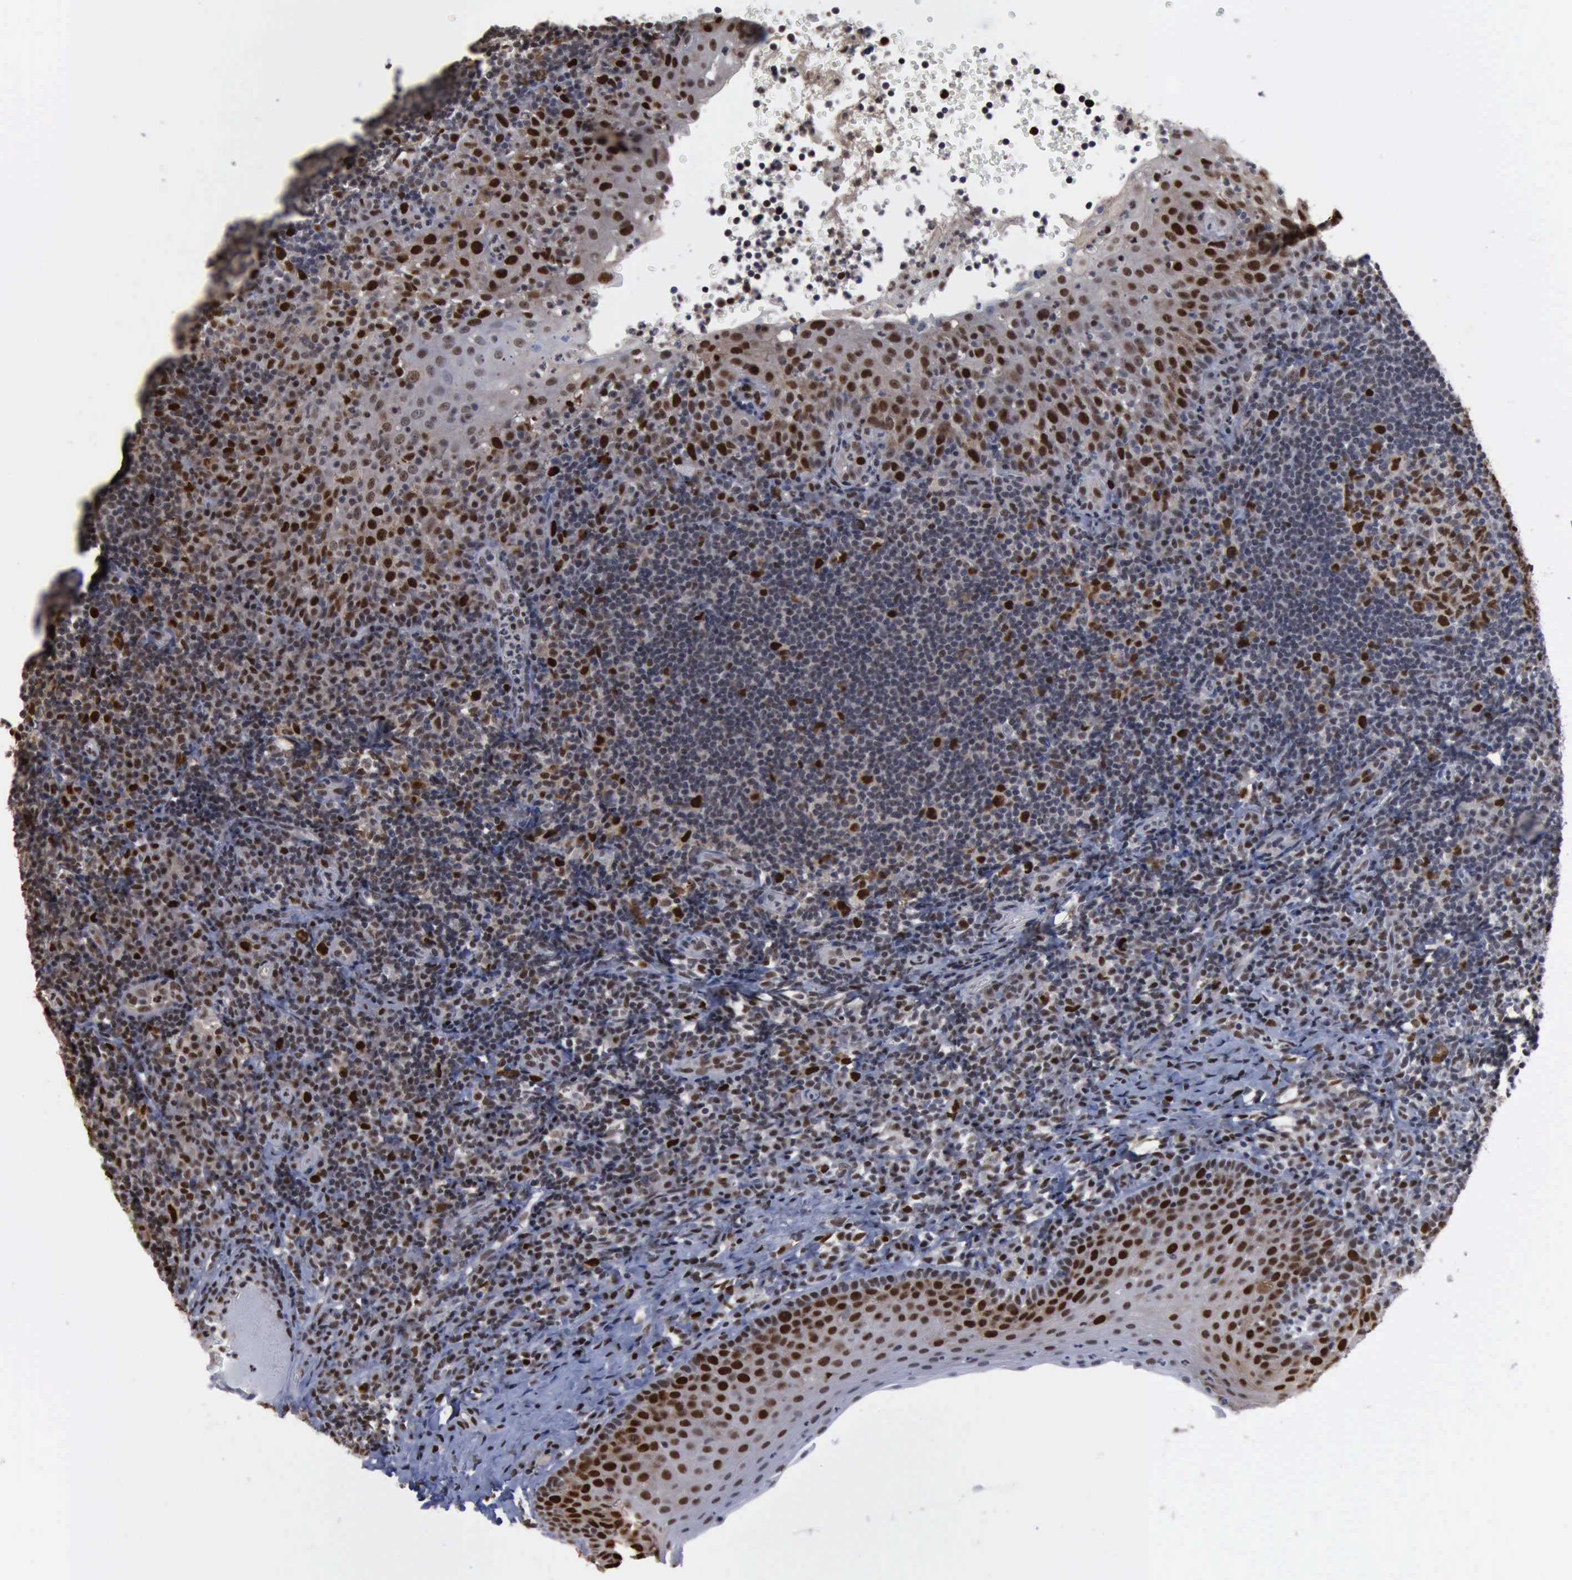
{"staining": {"intensity": "moderate", "quantity": "25%-75%", "location": "nuclear"}, "tissue": "tonsil", "cell_type": "Germinal center cells", "image_type": "normal", "snomed": [{"axis": "morphology", "description": "Normal tissue, NOS"}, {"axis": "topography", "description": "Tonsil"}], "caption": "This is an image of immunohistochemistry staining of benign tonsil, which shows moderate positivity in the nuclear of germinal center cells.", "gene": "PCNA", "patient": {"sex": "female", "age": 40}}